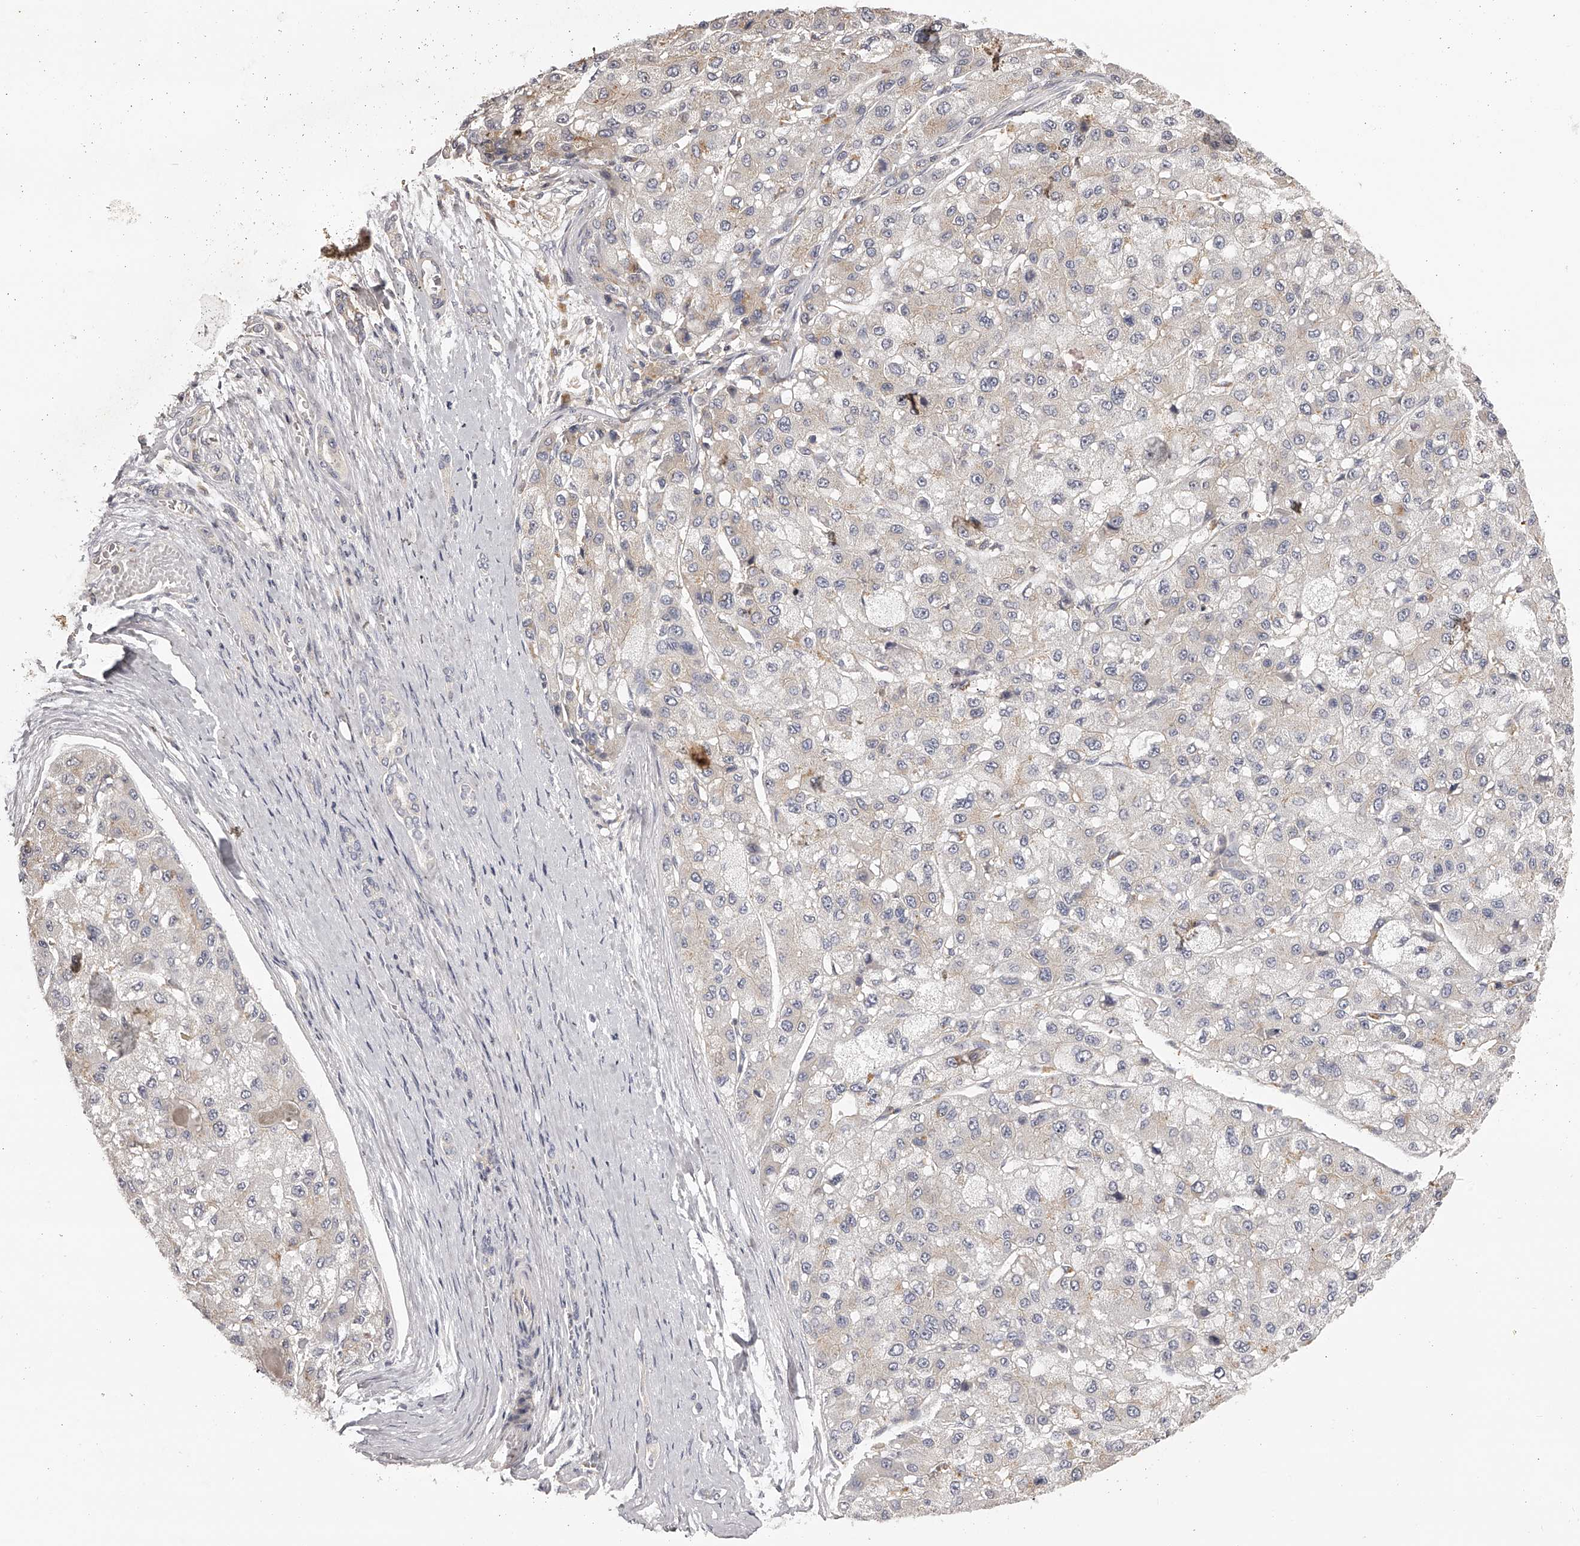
{"staining": {"intensity": "negative", "quantity": "none", "location": "none"}, "tissue": "liver cancer", "cell_type": "Tumor cells", "image_type": "cancer", "snomed": [{"axis": "morphology", "description": "Carcinoma, Hepatocellular, NOS"}, {"axis": "topography", "description": "Liver"}], "caption": "There is no significant positivity in tumor cells of liver hepatocellular carcinoma. The staining is performed using DAB brown chromogen with nuclei counter-stained in using hematoxylin.", "gene": "TNN", "patient": {"sex": "male", "age": 80}}